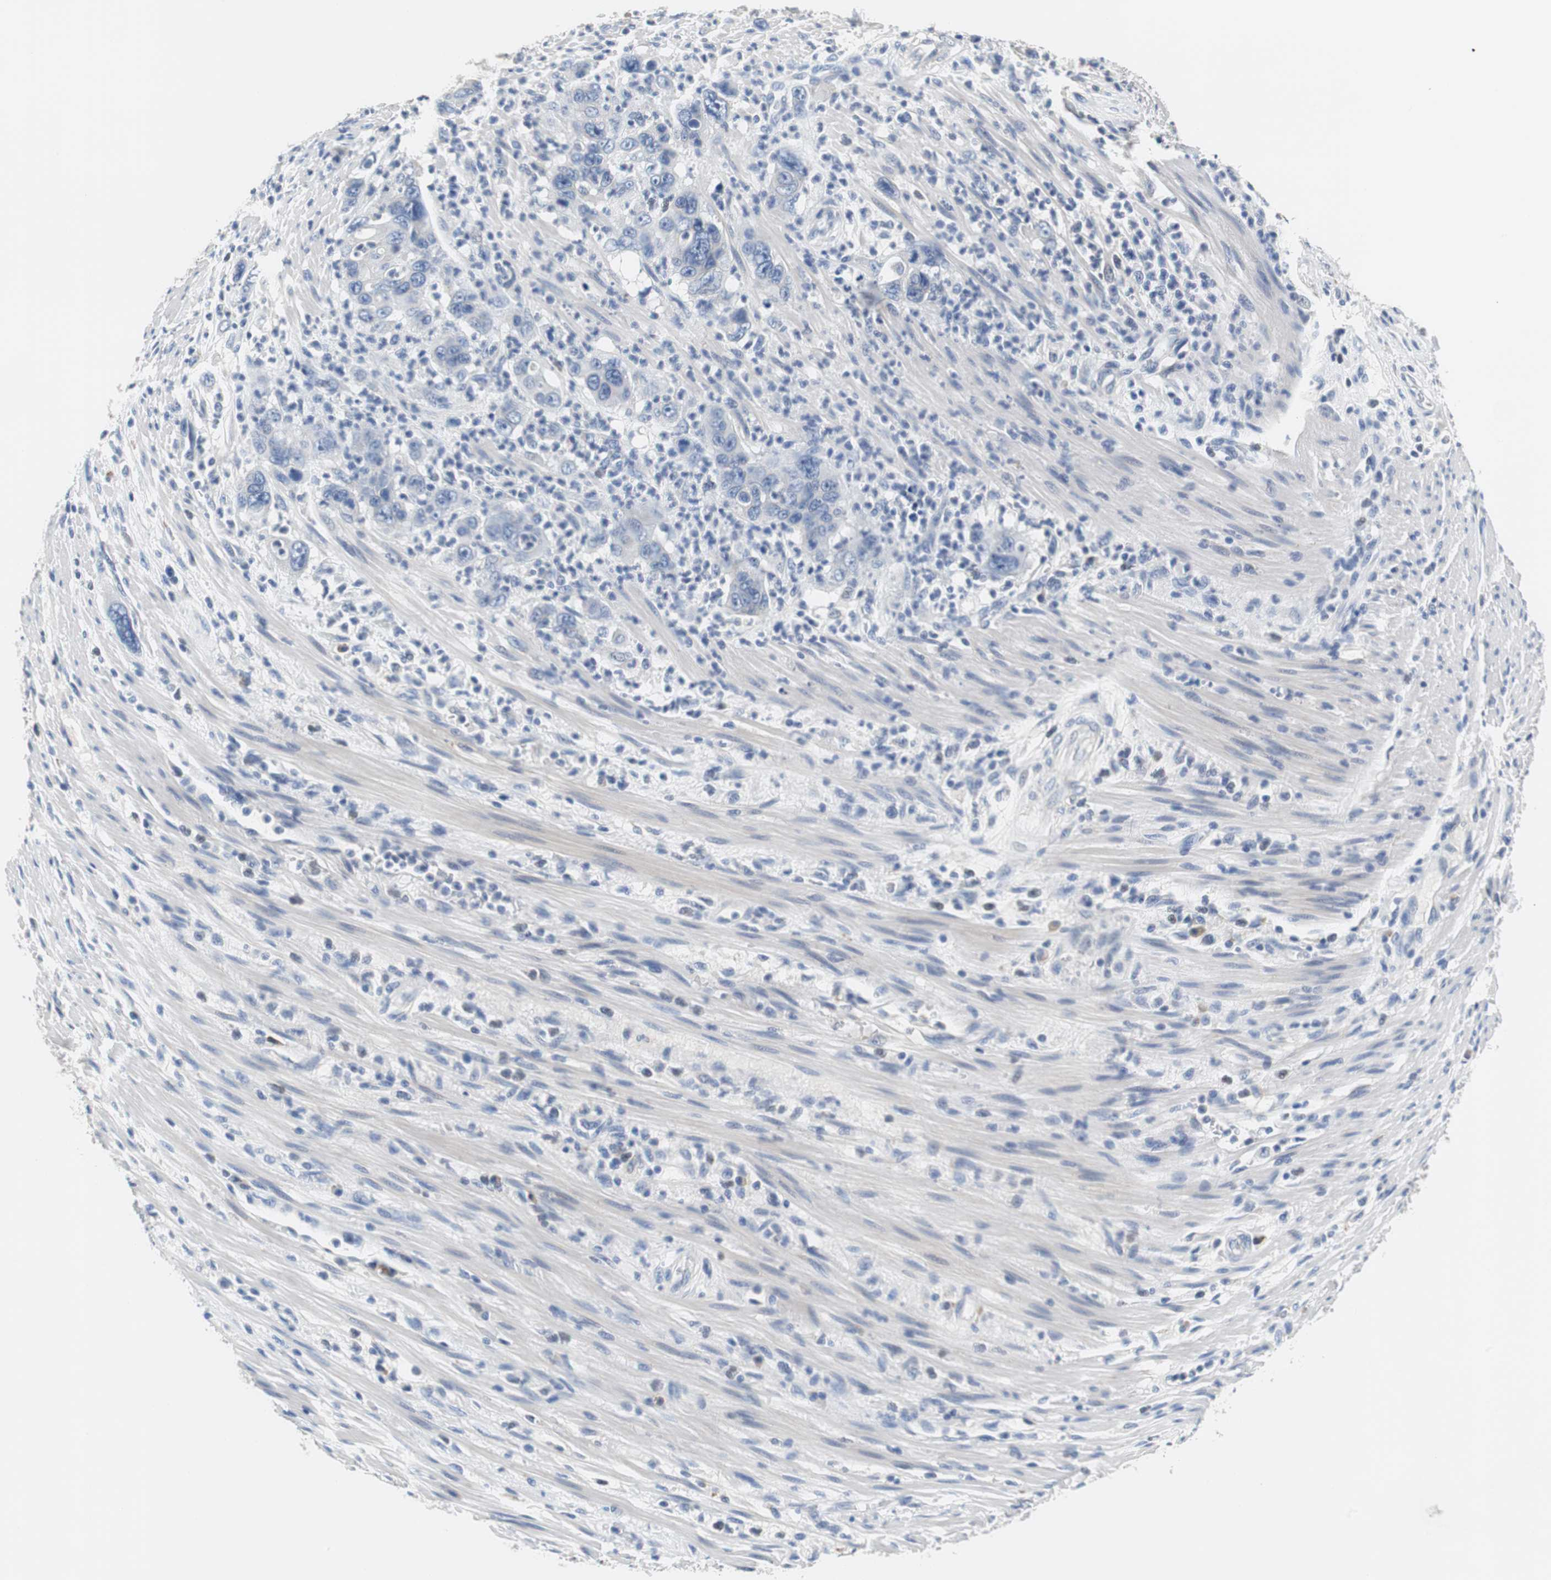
{"staining": {"intensity": "negative", "quantity": "none", "location": "none"}, "tissue": "pancreatic cancer", "cell_type": "Tumor cells", "image_type": "cancer", "snomed": [{"axis": "morphology", "description": "Adenocarcinoma, NOS"}, {"axis": "topography", "description": "Pancreas"}], "caption": "Immunohistochemistry (IHC) histopathology image of neoplastic tissue: human pancreatic cancer (adenocarcinoma) stained with DAB reveals no significant protein staining in tumor cells.", "gene": "PCK1", "patient": {"sex": "female", "age": 71}}